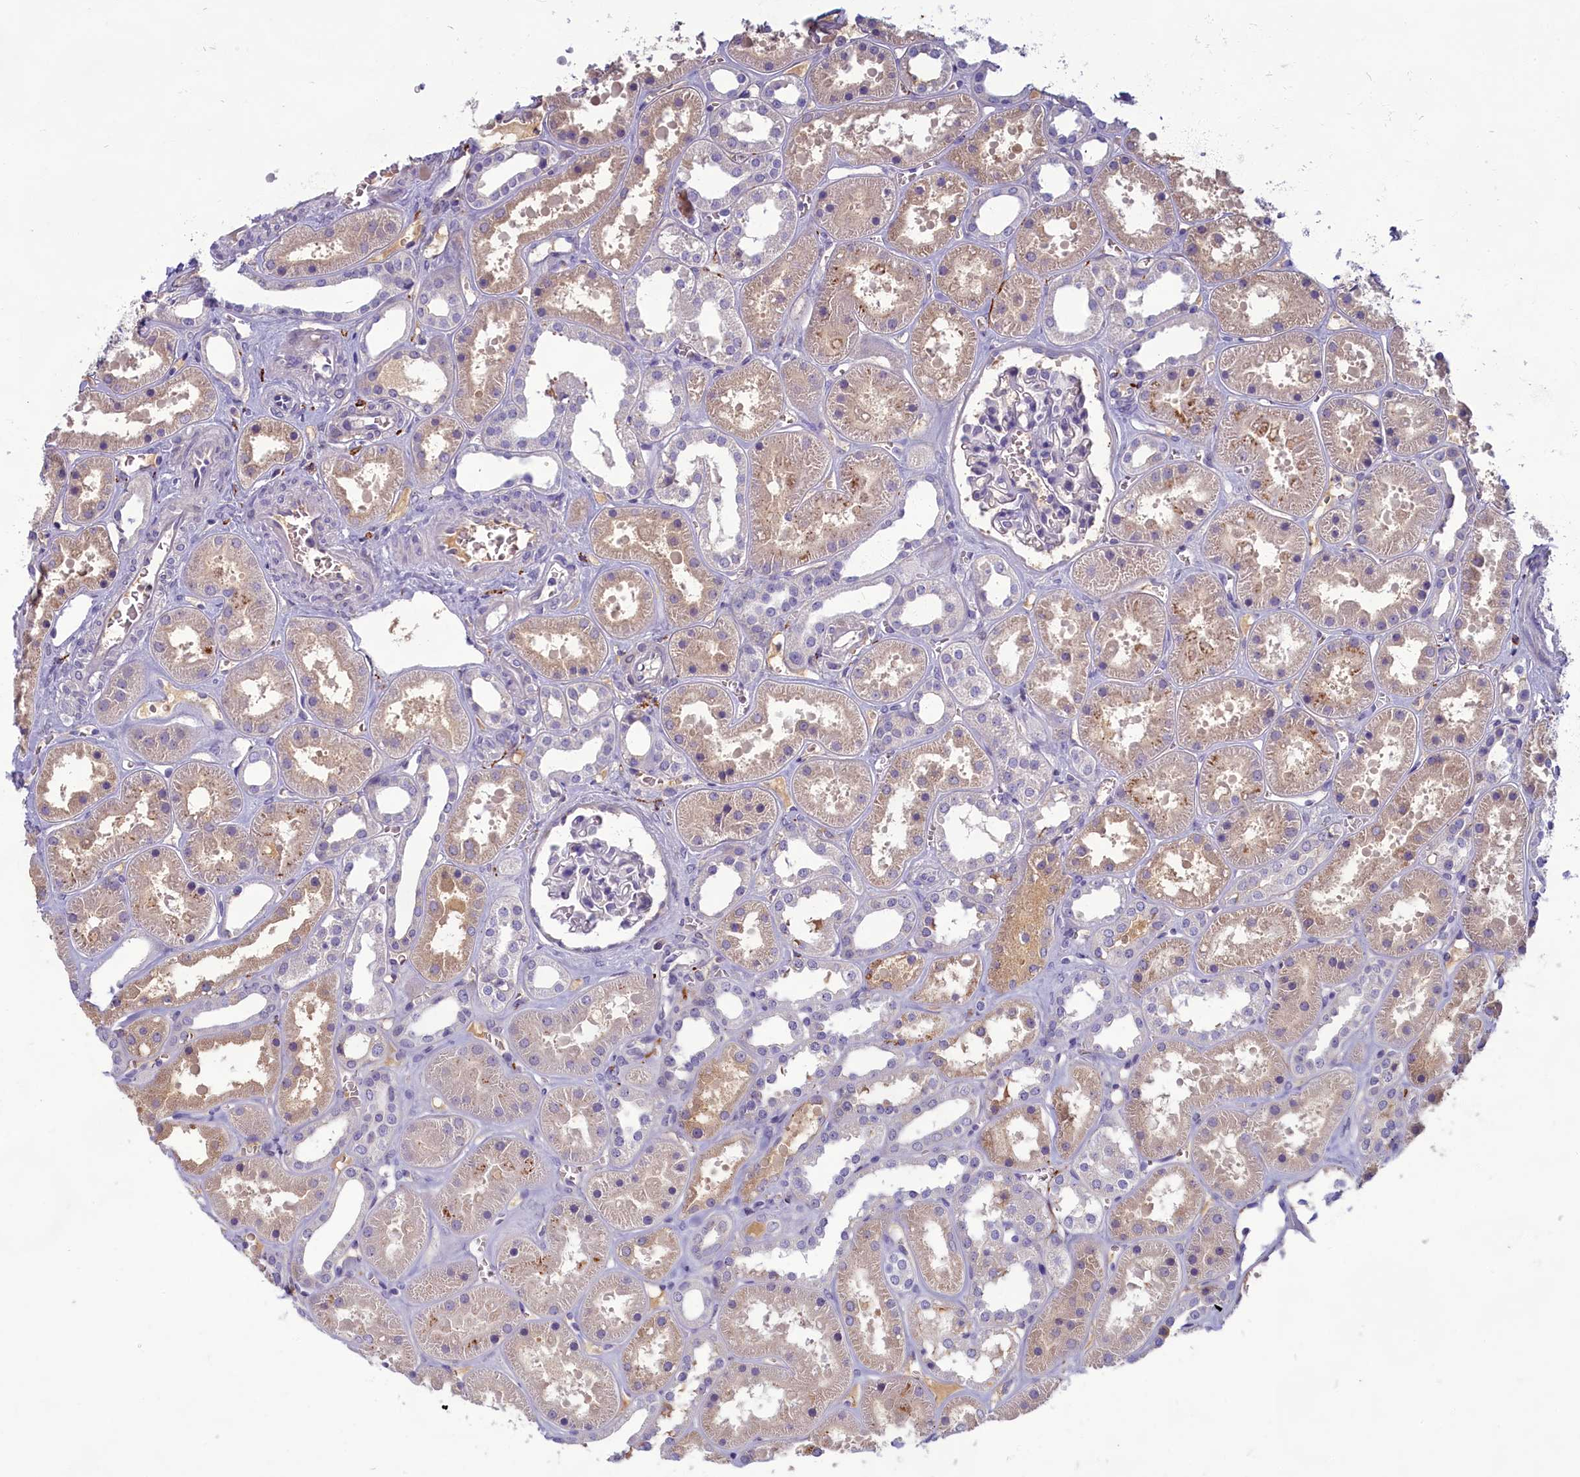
{"staining": {"intensity": "negative", "quantity": "none", "location": "none"}, "tissue": "kidney", "cell_type": "Cells in glomeruli", "image_type": "normal", "snomed": [{"axis": "morphology", "description": "Normal tissue, NOS"}, {"axis": "topography", "description": "Kidney"}], "caption": "The micrograph displays no staining of cells in glomeruli in unremarkable kidney.", "gene": "SV2C", "patient": {"sex": "female", "age": 41}}